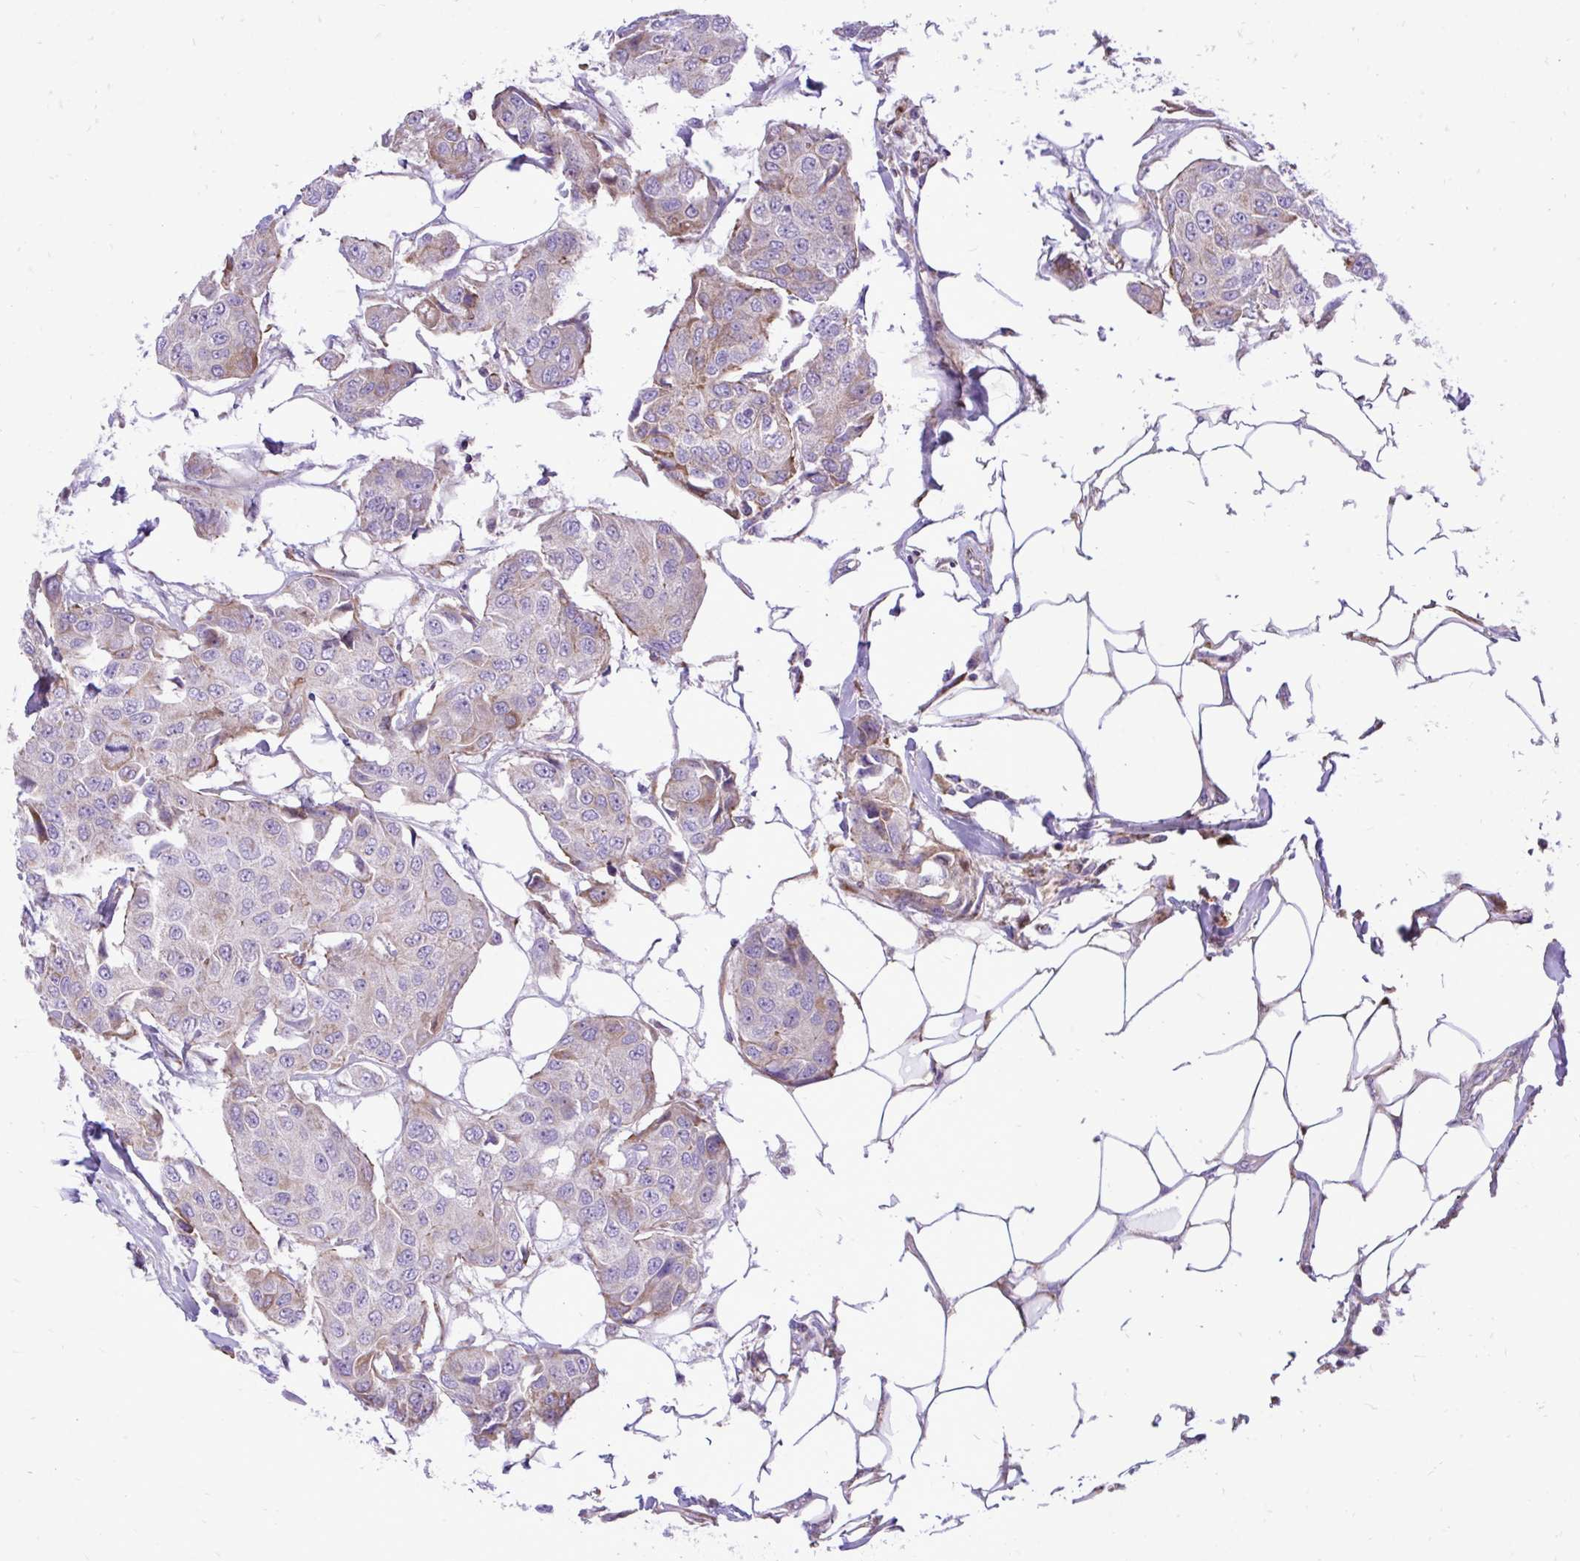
{"staining": {"intensity": "negative", "quantity": "none", "location": "none"}, "tissue": "breast cancer", "cell_type": "Tumor cells", "image_type": "cancer", "snomed": [{"axis": "morphology", "description": "Duct carcinoma"}, {"axis": "topography", "description": "Breast"}, {"axis": "topography", "description": "Lymph node"}], "caption": "Immunohistochemical staining of breast cancer (intraductal carcinoma) shows no significant positivity in tumor cells.", "gene": "ATP13A2", "patient": {"sex": "female", "age": 80}}